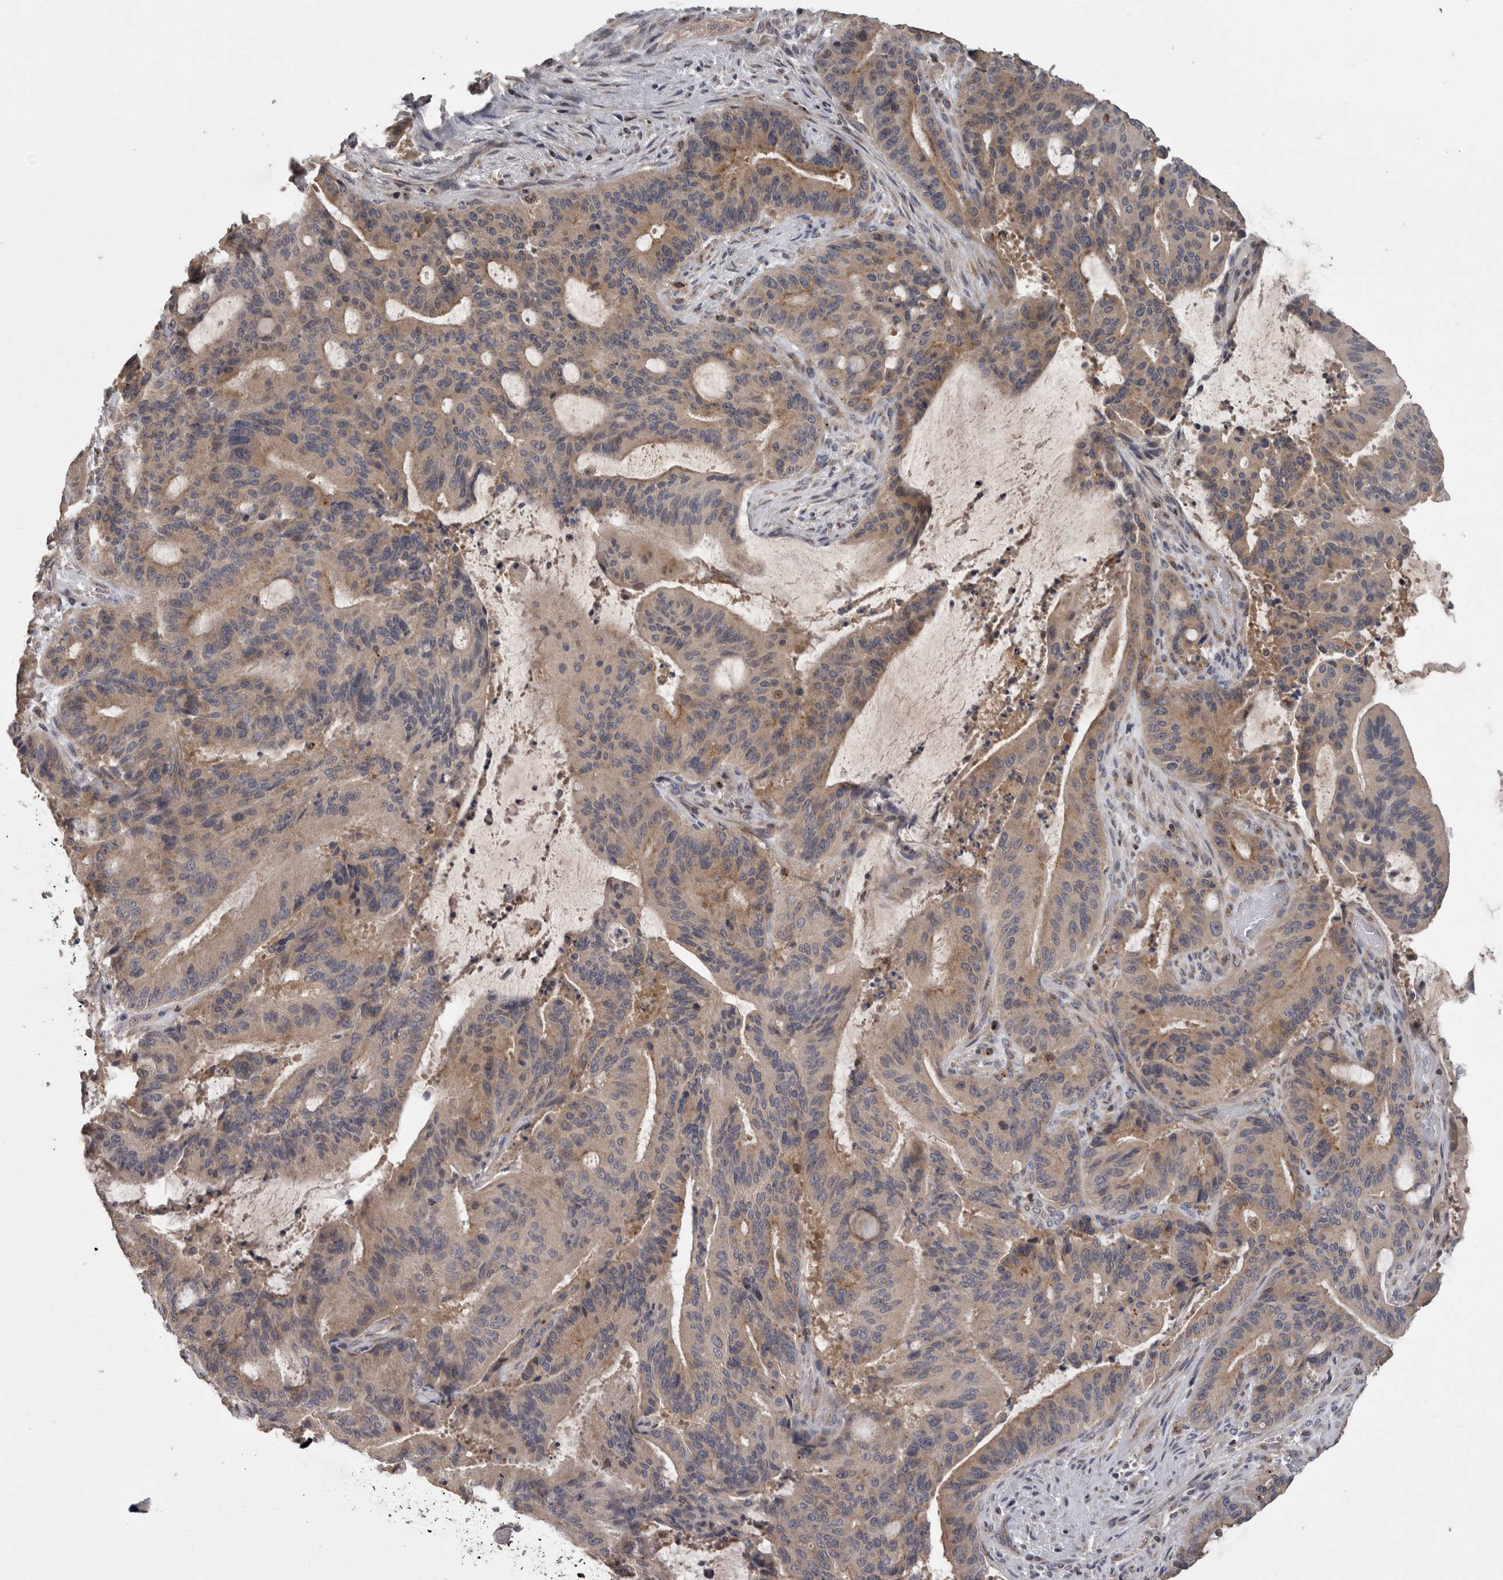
{"staining": {"intensity": "weak", "quantity": ">75%", "location": "cytoplasmic/membranous"}, "tissue": "liver cancer", "cell_type": "Tumor cells", "image_type": "cancer", "snomed": [{"axis": "morphology", "description": "Normal tissue, NOS"}, {"axis": "morphology", "description": "Cholangiocarcinoma"}, {"axis": "topography", "description": "Liver"}, {"axis": "topography", "description": "Peripheral nerve tissue"}], "caption": "The histopathology image demonstrates a brown stain indicating the presence of a protein in the cytoplasmic/membranous of tumor cells in liver cancer (cholangiocarcinoma).", "gene": "PCM1", "patient": {"sex": "female", "age": 73}}